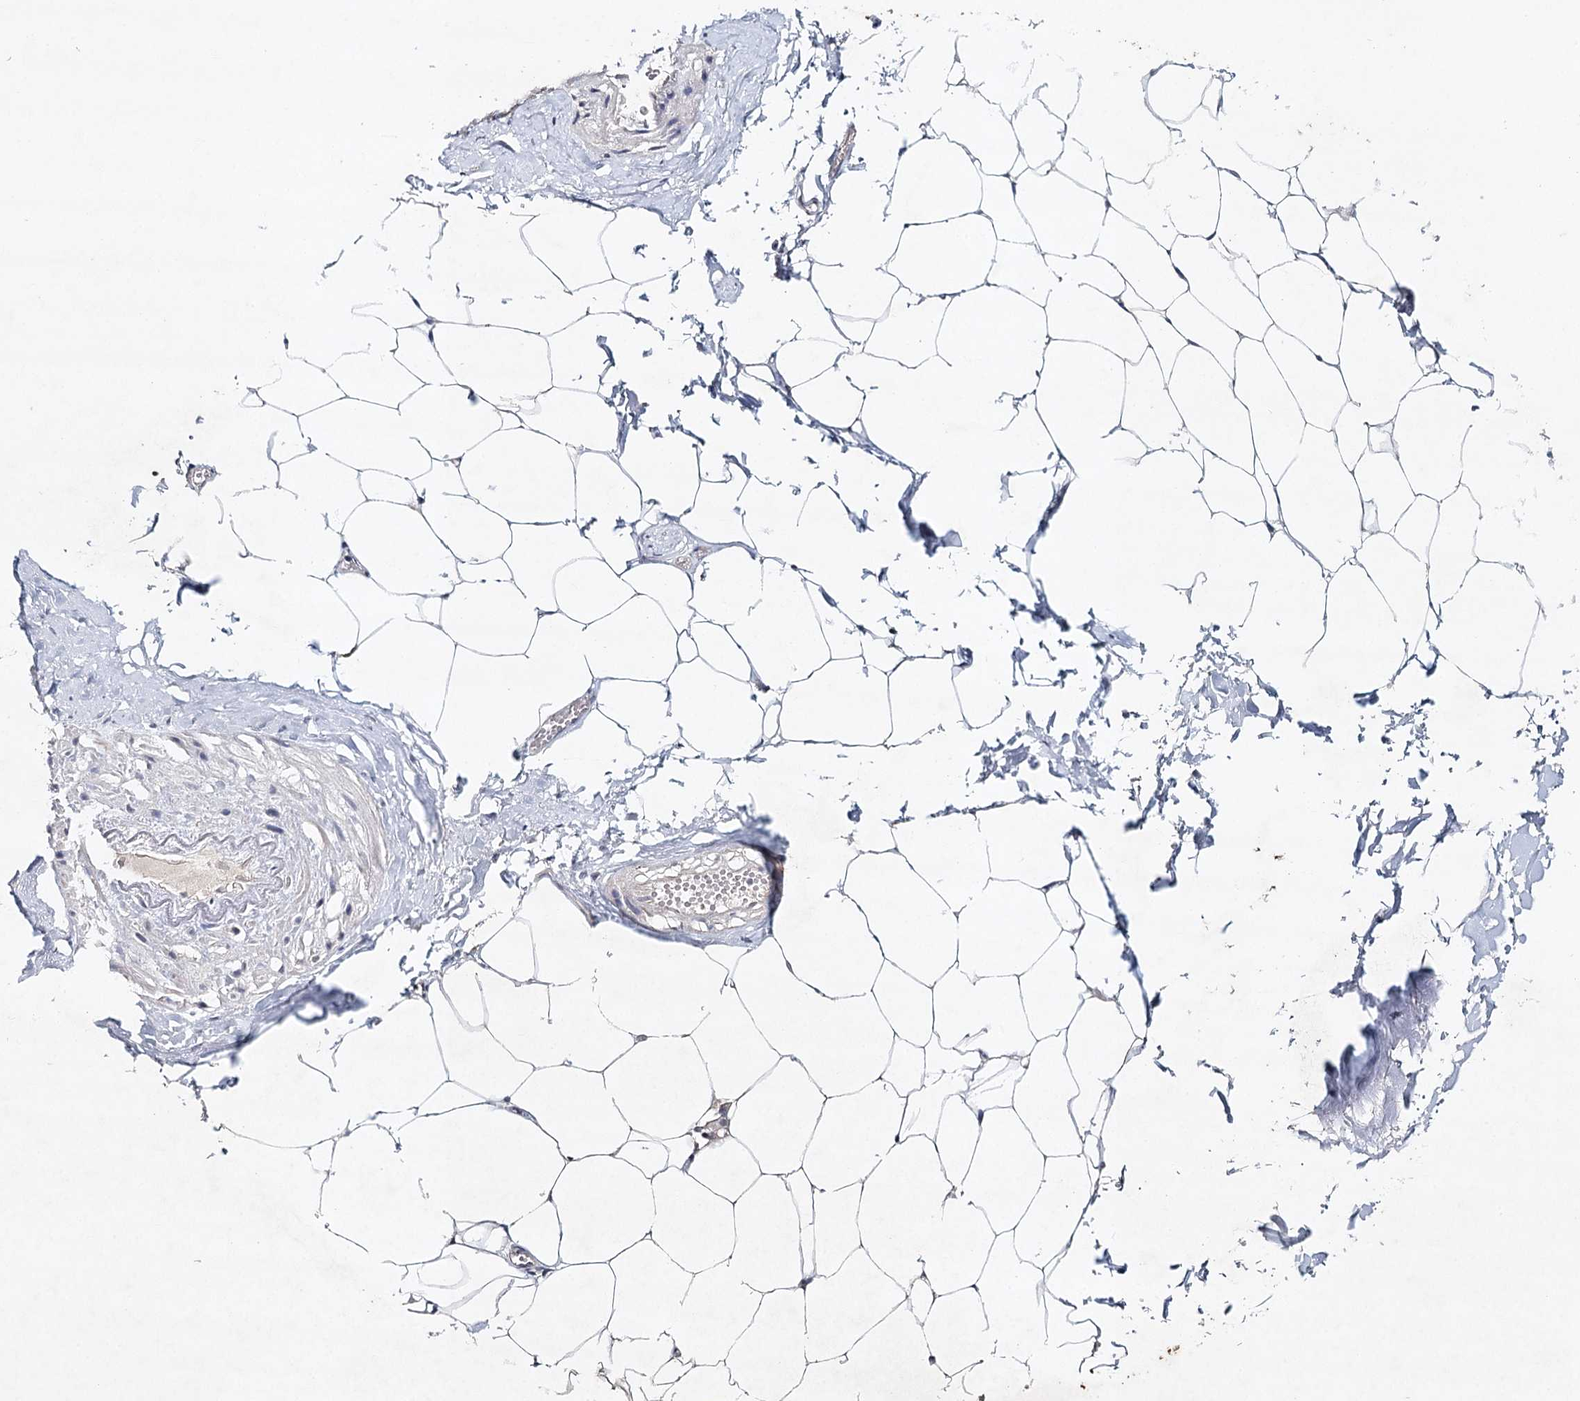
{"staining": {"intensity": "moderate", "quantity": "<25%", "location": "cytoplasmic/membranous"}, "tissue": "adipose tissue", "cell_type": "Adipocytes", "image_type": "normal", "snomed": [{"axis": "morphology", "description": "Normal tissue, NOS"}, {"axis": "morphology", "description": "Adenocarcinoma, Low grade"}, {"axis": "topography", "description": "Prostate"}, {"axis": "topography", "description": "Peripheral nerve tissue"}], "caption": "Immunohistochemistry (IHC) staining of unremarkable adipose tissue, which displays low levels of moderate cytoplasmic/membranous positivity in approximately <25% of adipocytes indicating moderate cytoplasmic/membranous protein expression. The staining was performed using DAB (brown) for protein detection and nuclei were counterstained in hematoxylin (blue).", "gene": "SYNPO", "patient": {"sex": "male", "age": 63}}